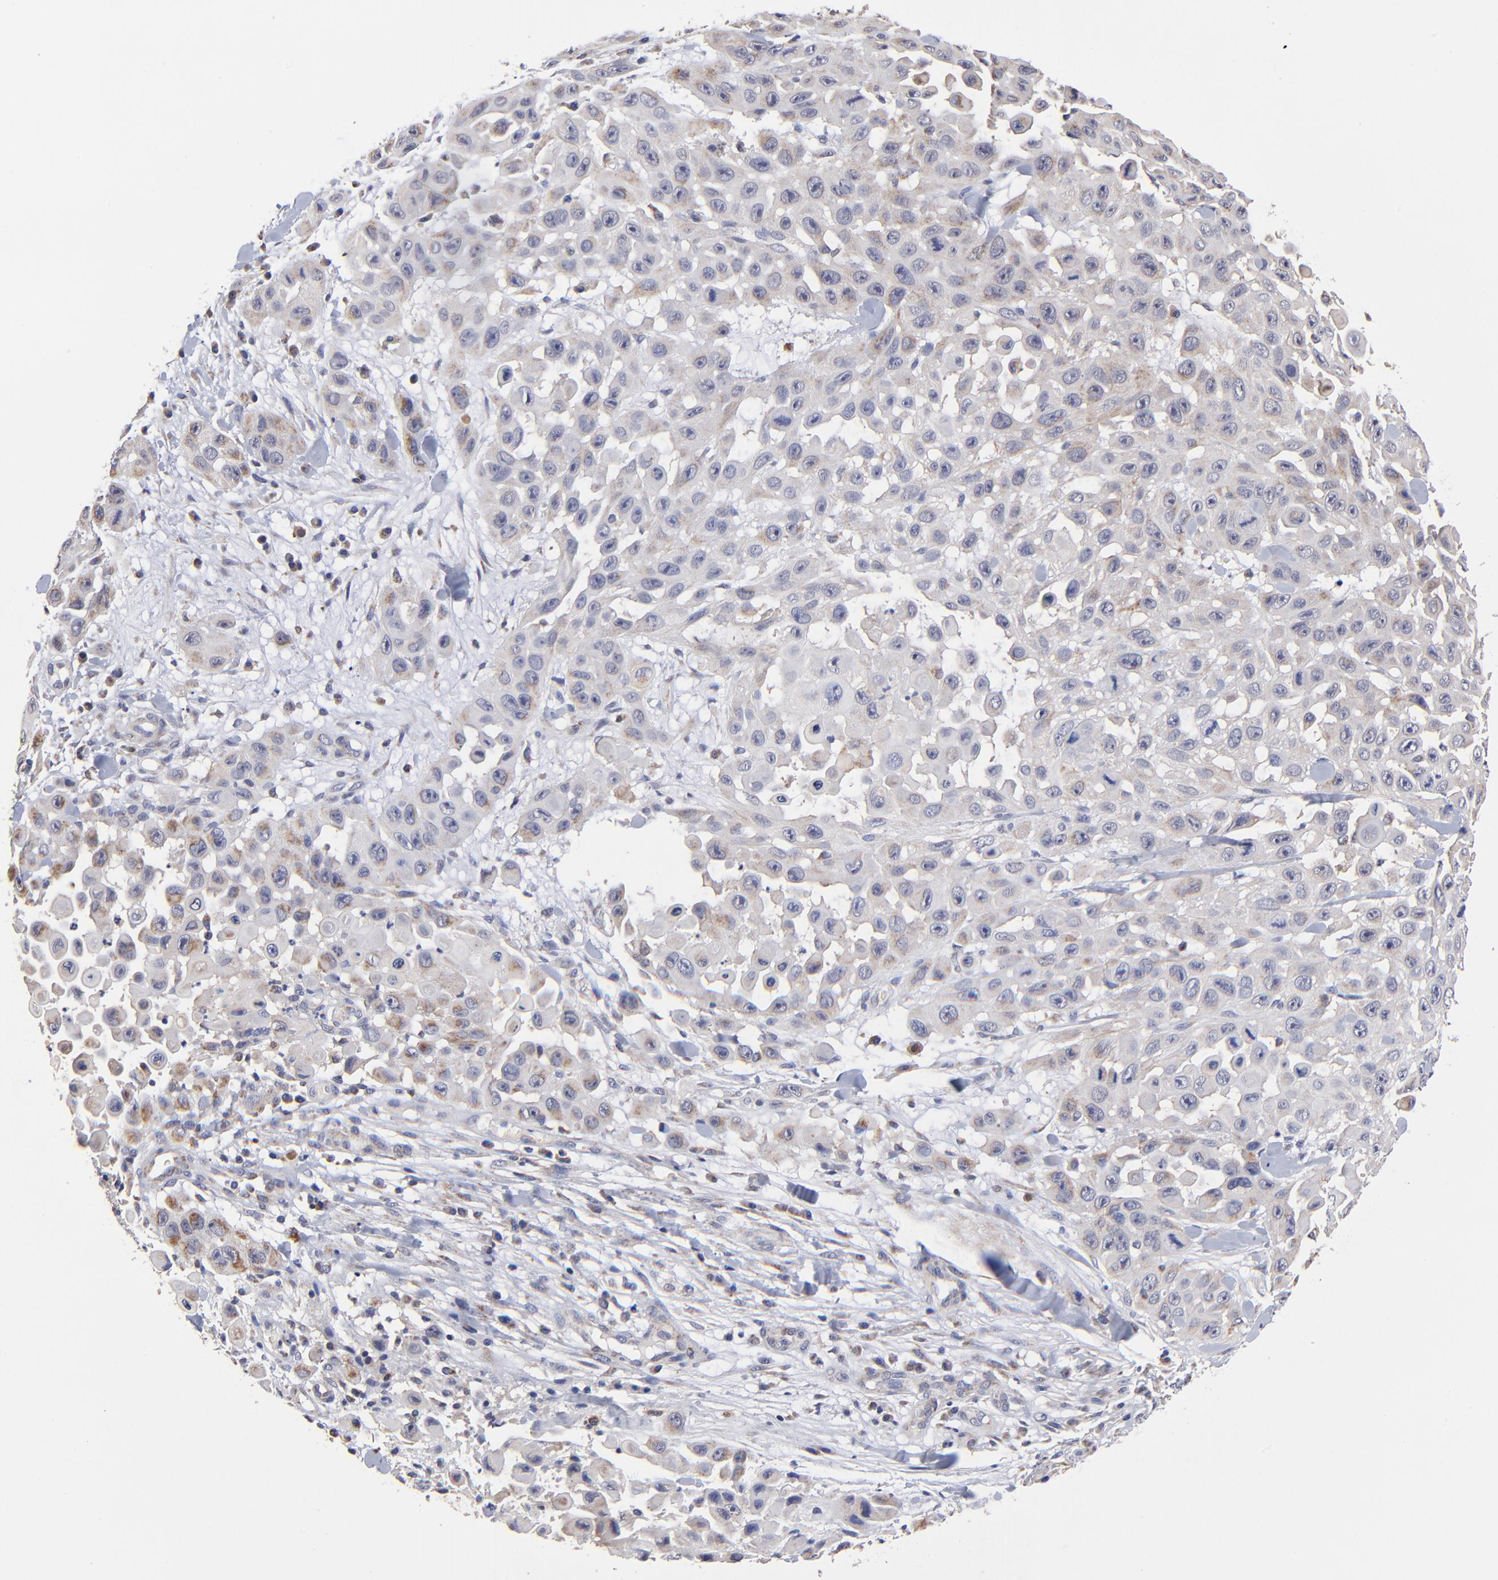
{"staining": {"intensity": "weak", "quantity": "25%-75%", "location": "cytoplasmic/membranous"}, "tissue": "skin cancer", "cell_type": "Tumor cells", "image_type": "cancer", "snomed": [{"axis": "morphology", "description": "Squamous cell carcinoma, NOS"}, {"axis": "topography", "description": "Skin"}], "caption": "Immunohistochemical staining of skin cancer reveals weak cytoplasmic/membranous protein expression in about 25%-75% of tumor cells.", "gene": "FBXL12", "patient": {"sex": "male", "age": 81}}